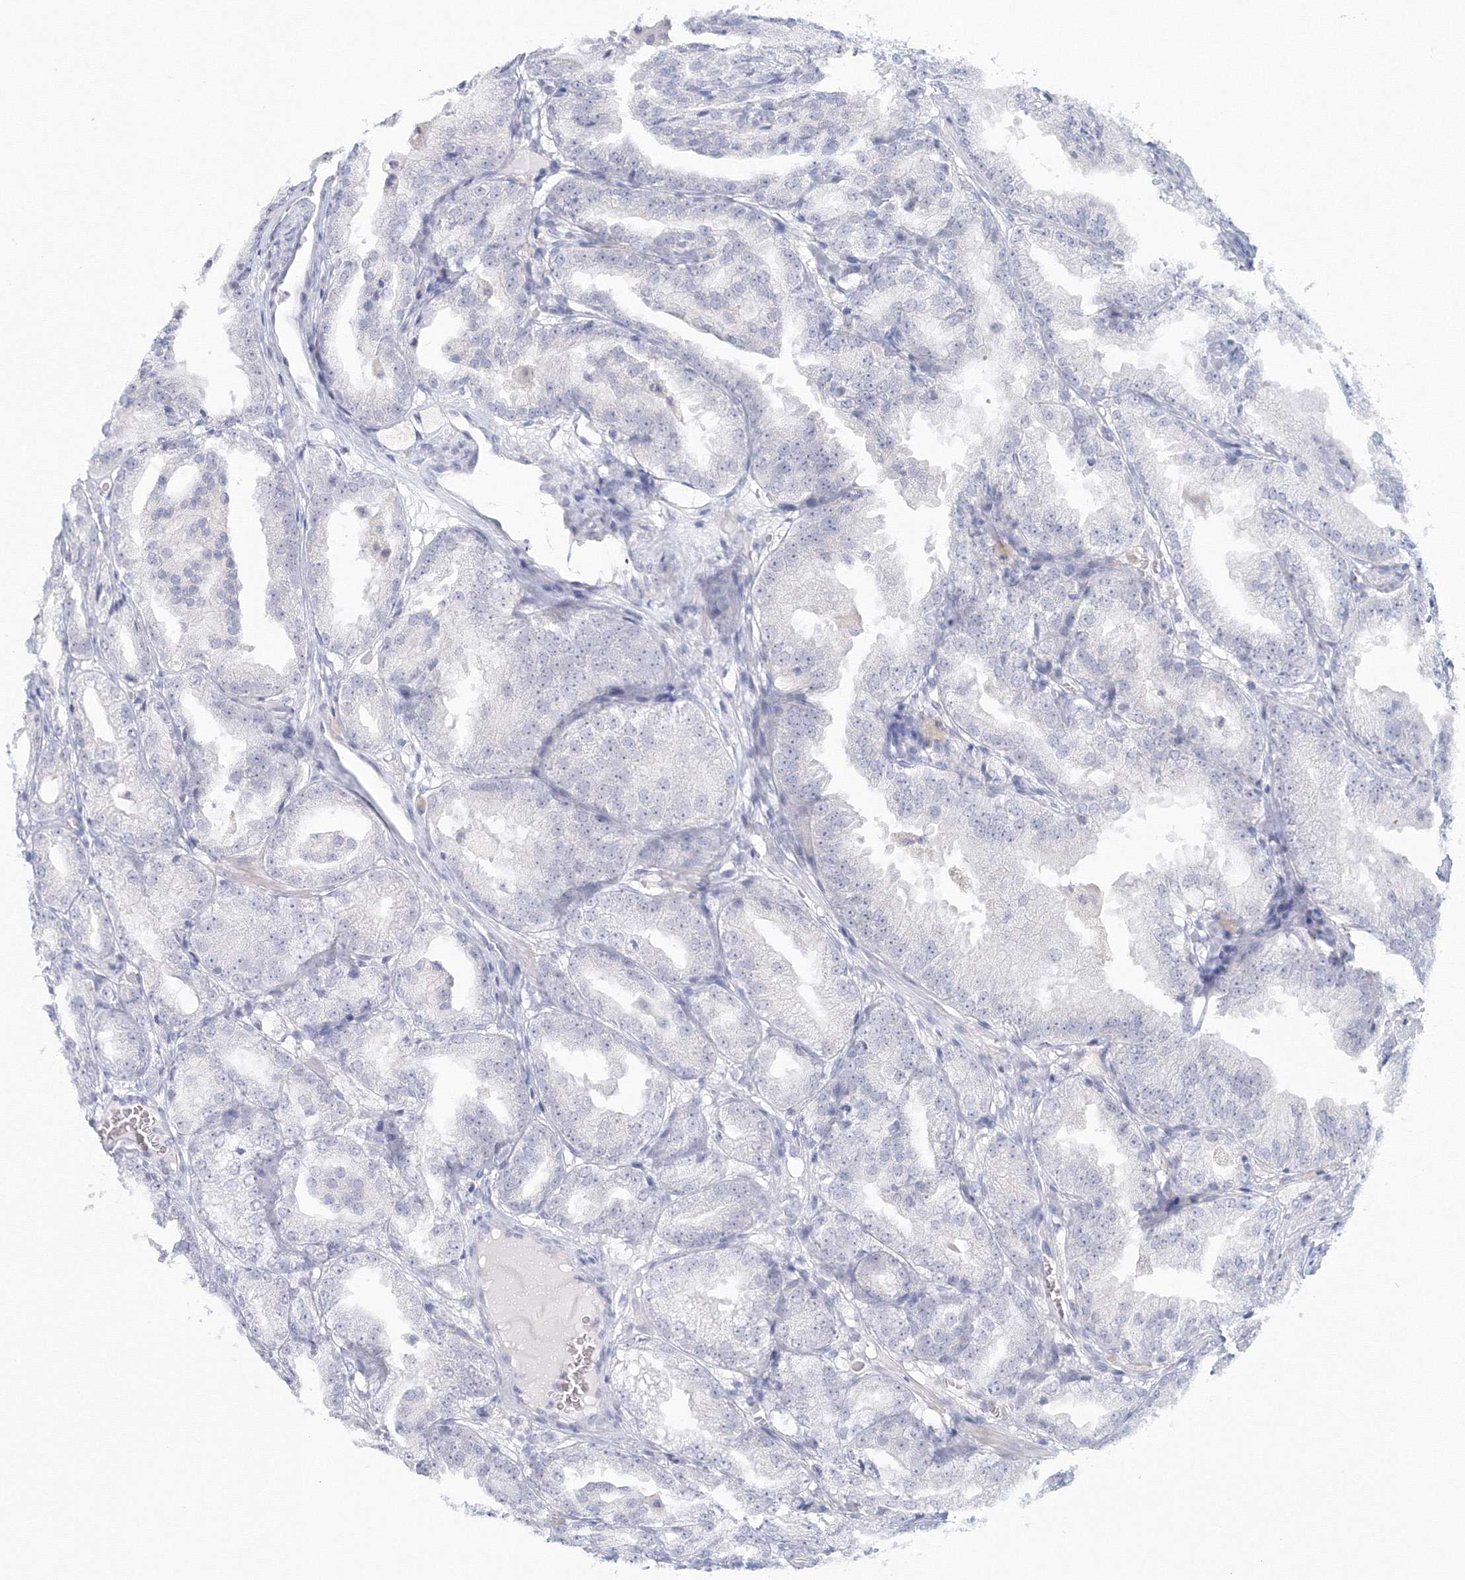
{"staining": {"intensity": "negative", "quantity": "none", "location": "none"}, "tissue": "prostate cancer", "cell_type": "Tumor cells", "image_type": "cancer", "snomed": [{"axis": "morphology", "description": "Adenocarcinoma, High grade"}, {"axis": "topography", "description": "Prostate"}], "caption": "Tumor cells show no significant positivity in prostate cancer (high-grade adenocarcinoma). (DAB (3,3'-diaminobenzidine) IHC, high magnification).", "gene": "VSIG1", "patient": {"sex": "male", "age": 61}}